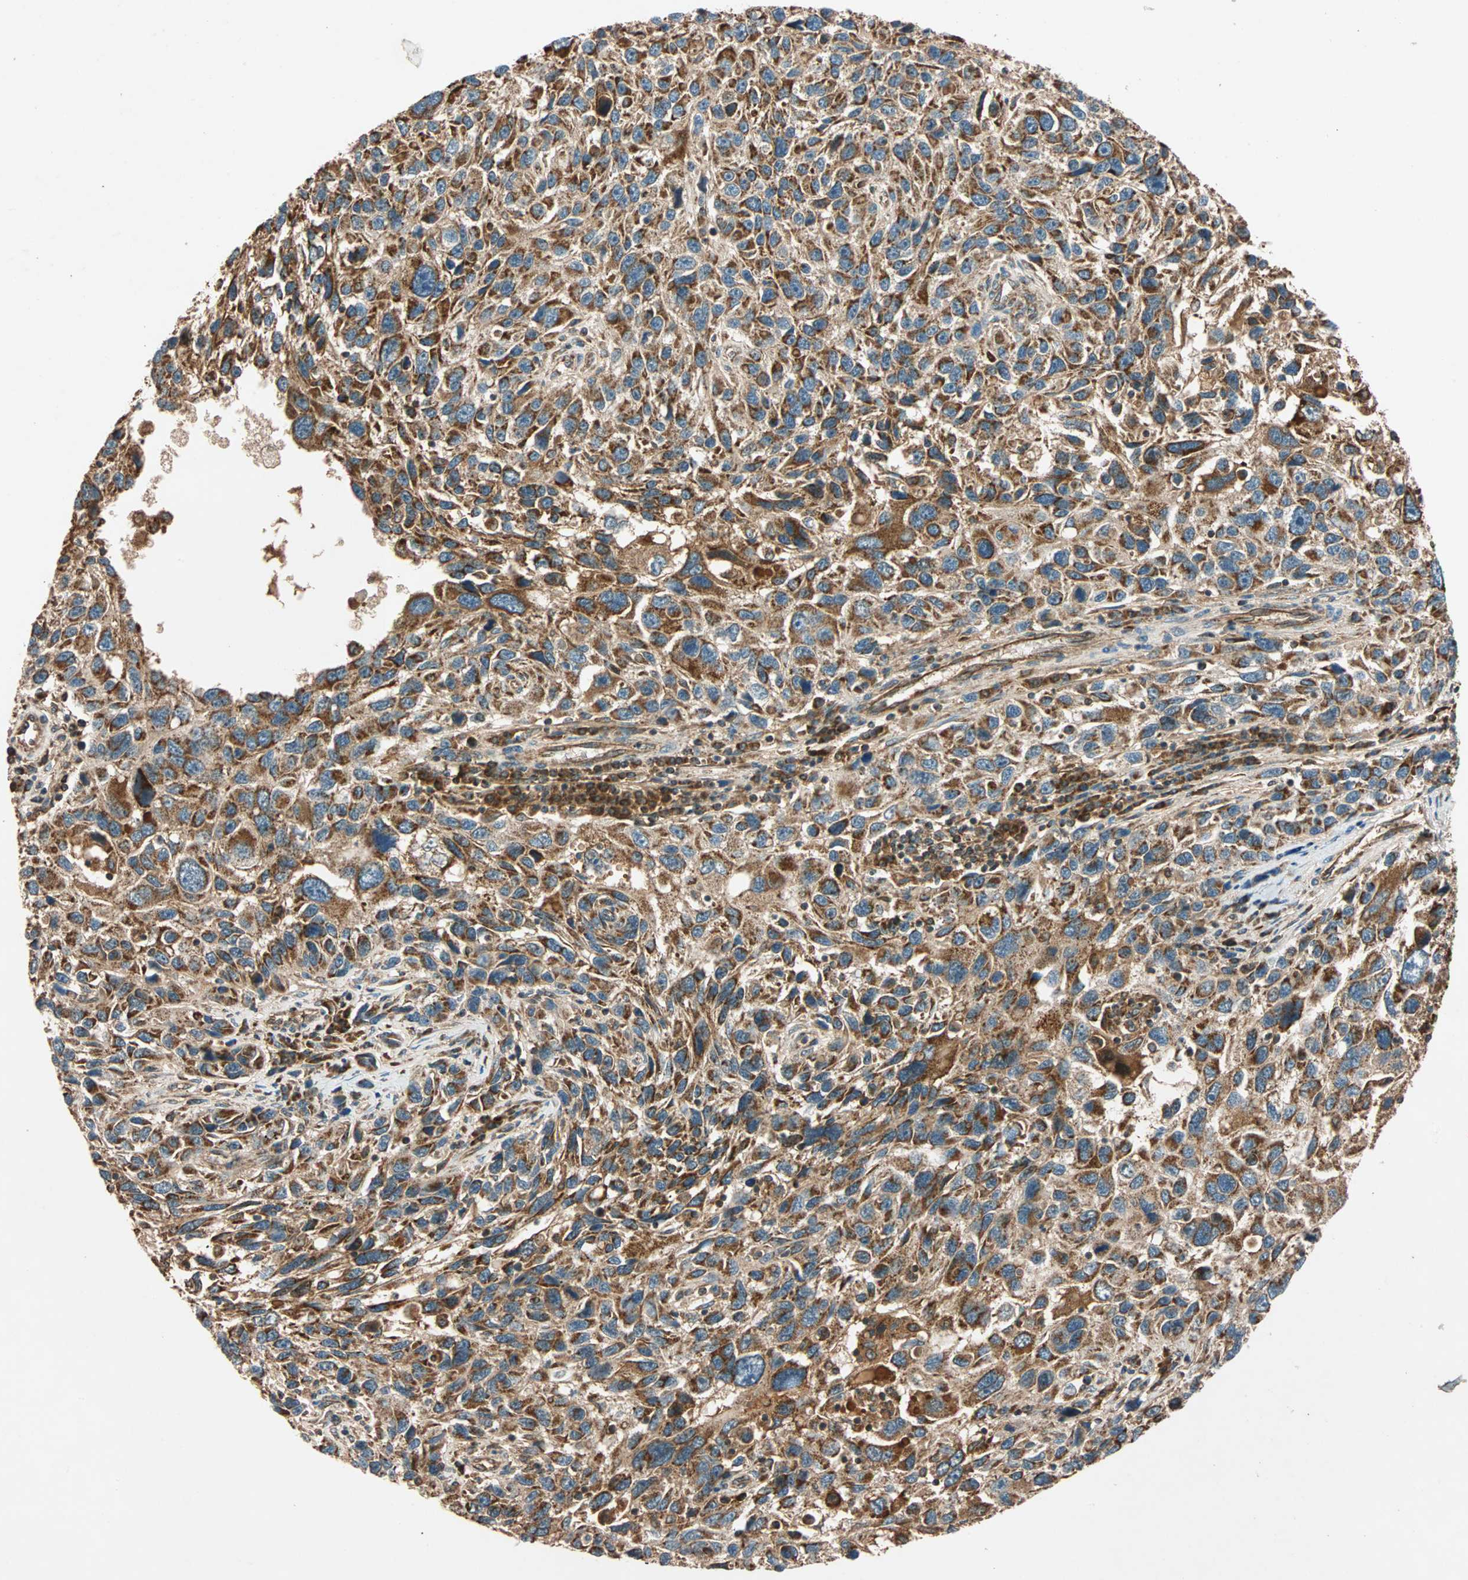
{"staining": {"intensity": "strong", "quantity": ">75%", "location": "cytoplasmic/membranous"}, "tissue": "melanoma", "cell_type": "Tumor cells", "image_type": "cancer", "snomed": [{"axis": "morphology", "description": "Malignant melanoma, NOS"}, {"axis": "topography", "description": "Skin"}], "caption": "IHC image of neoplastic tissue: human malignant melanoma stained using IHC shows high levels of strong protein expression localized specifically in the cytoplasmic/membranous of tumor cells, appearing as a cytoplasmic/membranous brown color.", "gene": "MAPK1", "patient": {"sex": "male", "age": 53}}